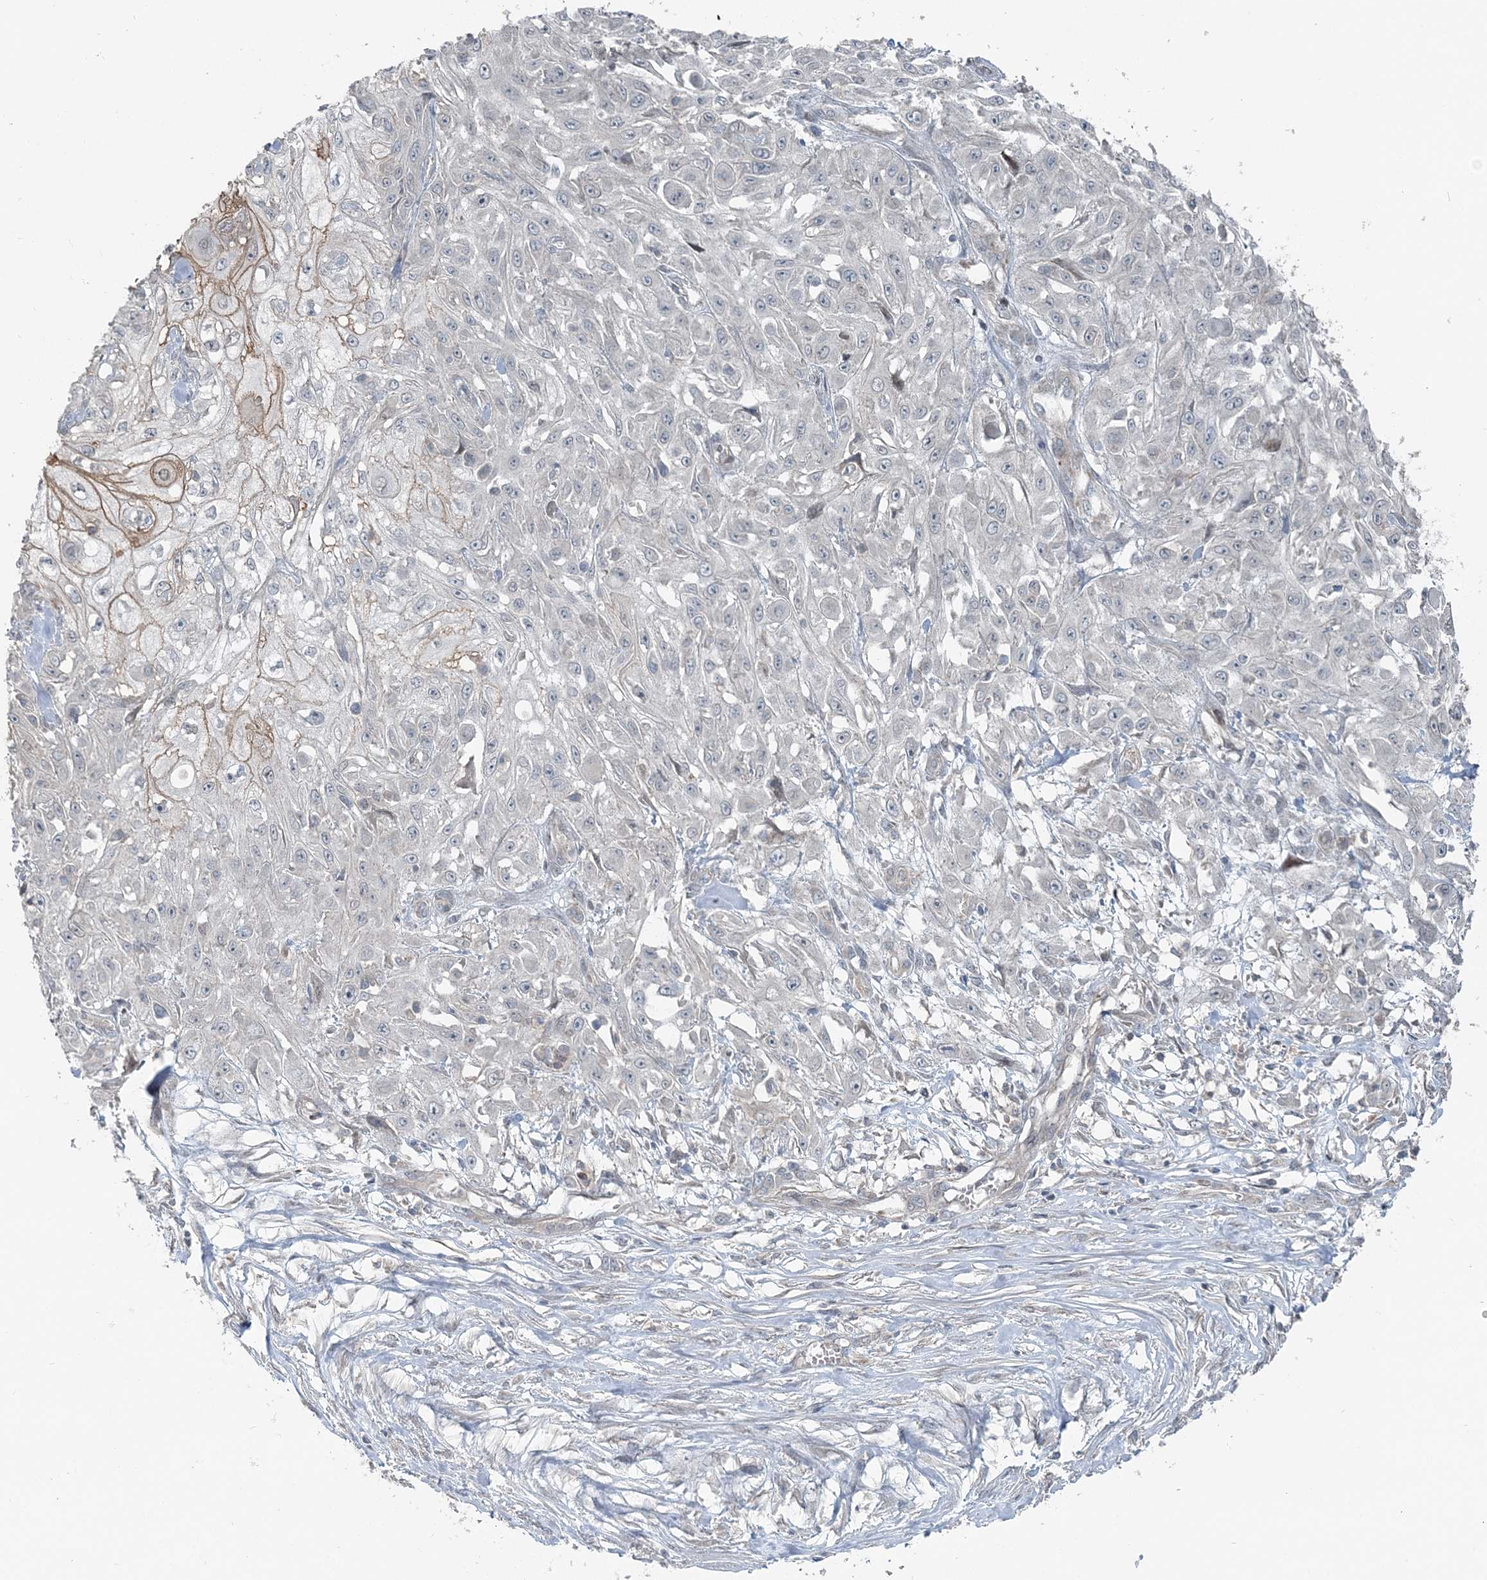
{"staining": {"intensity": "negative", "quantity": "none", "location": "none"}, "tissue": "skin cancer", "cell_type": "Tumor cells", "image_type": "cancer", "snomed": [{"axis": "morphology", "description": "Squamous cell carcinoma, NOS"}, {"axis": "morphology", "description": "Squamous cell carcinoma, metastatic, NOS"}, {"axis": "topography", "description": "Skin"}, {"axis": "topography", "description": "Lymph node"}], "caption": "Human skin cancer (metastatic squamous cell carcinoma) stained for a protein using immunohistochemistry exhibits no staining in tumor cells.", "gene": "FBXL17", "patient": {"sex": "male", "age": 75}}